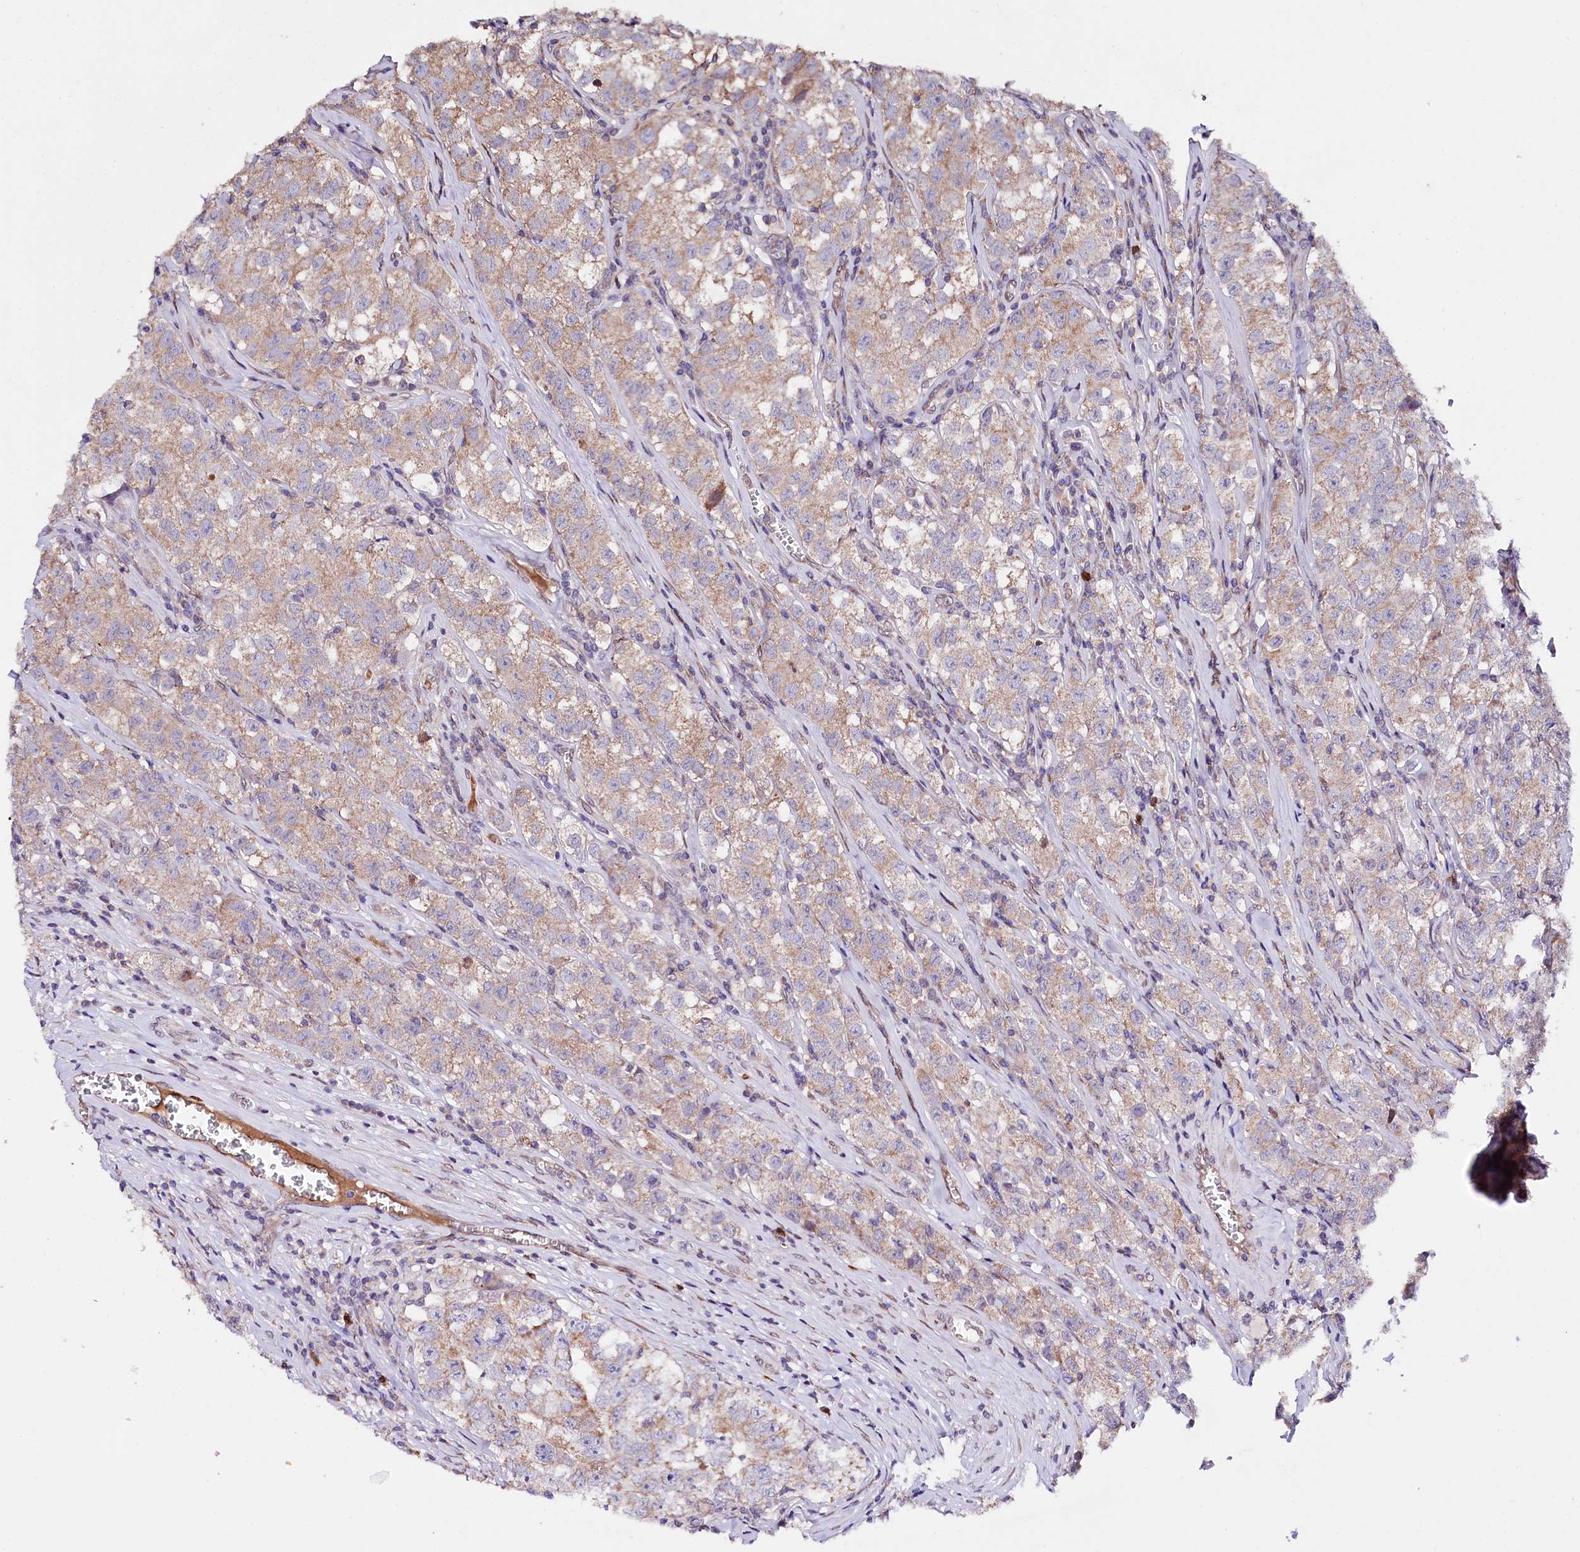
{"staining": {"intensity": "moderate", "quantity": "25%-75%", "location": "cytoplasmic/membranous"}, "tissue": "testis cancer", "cell_type": "Tumor cells", "image_type": "cancer", "snomed": [{"axis": "morphology", "description": "Seminoma, NOS"}, {"axis": "morphology", "description": "Carcinoma, Embryonal, NOS"}, {"axis": "topography", "description": "Testis"}], "caption": "Immunohistochemical staining of human embryonal carcinoma (testis) displays moderate cytoplasmic/membranous protein positivity in about 25%-75% of tumor cells.", "gene": "ZNF226", "patient": {"sex": "male", "age": 43}}